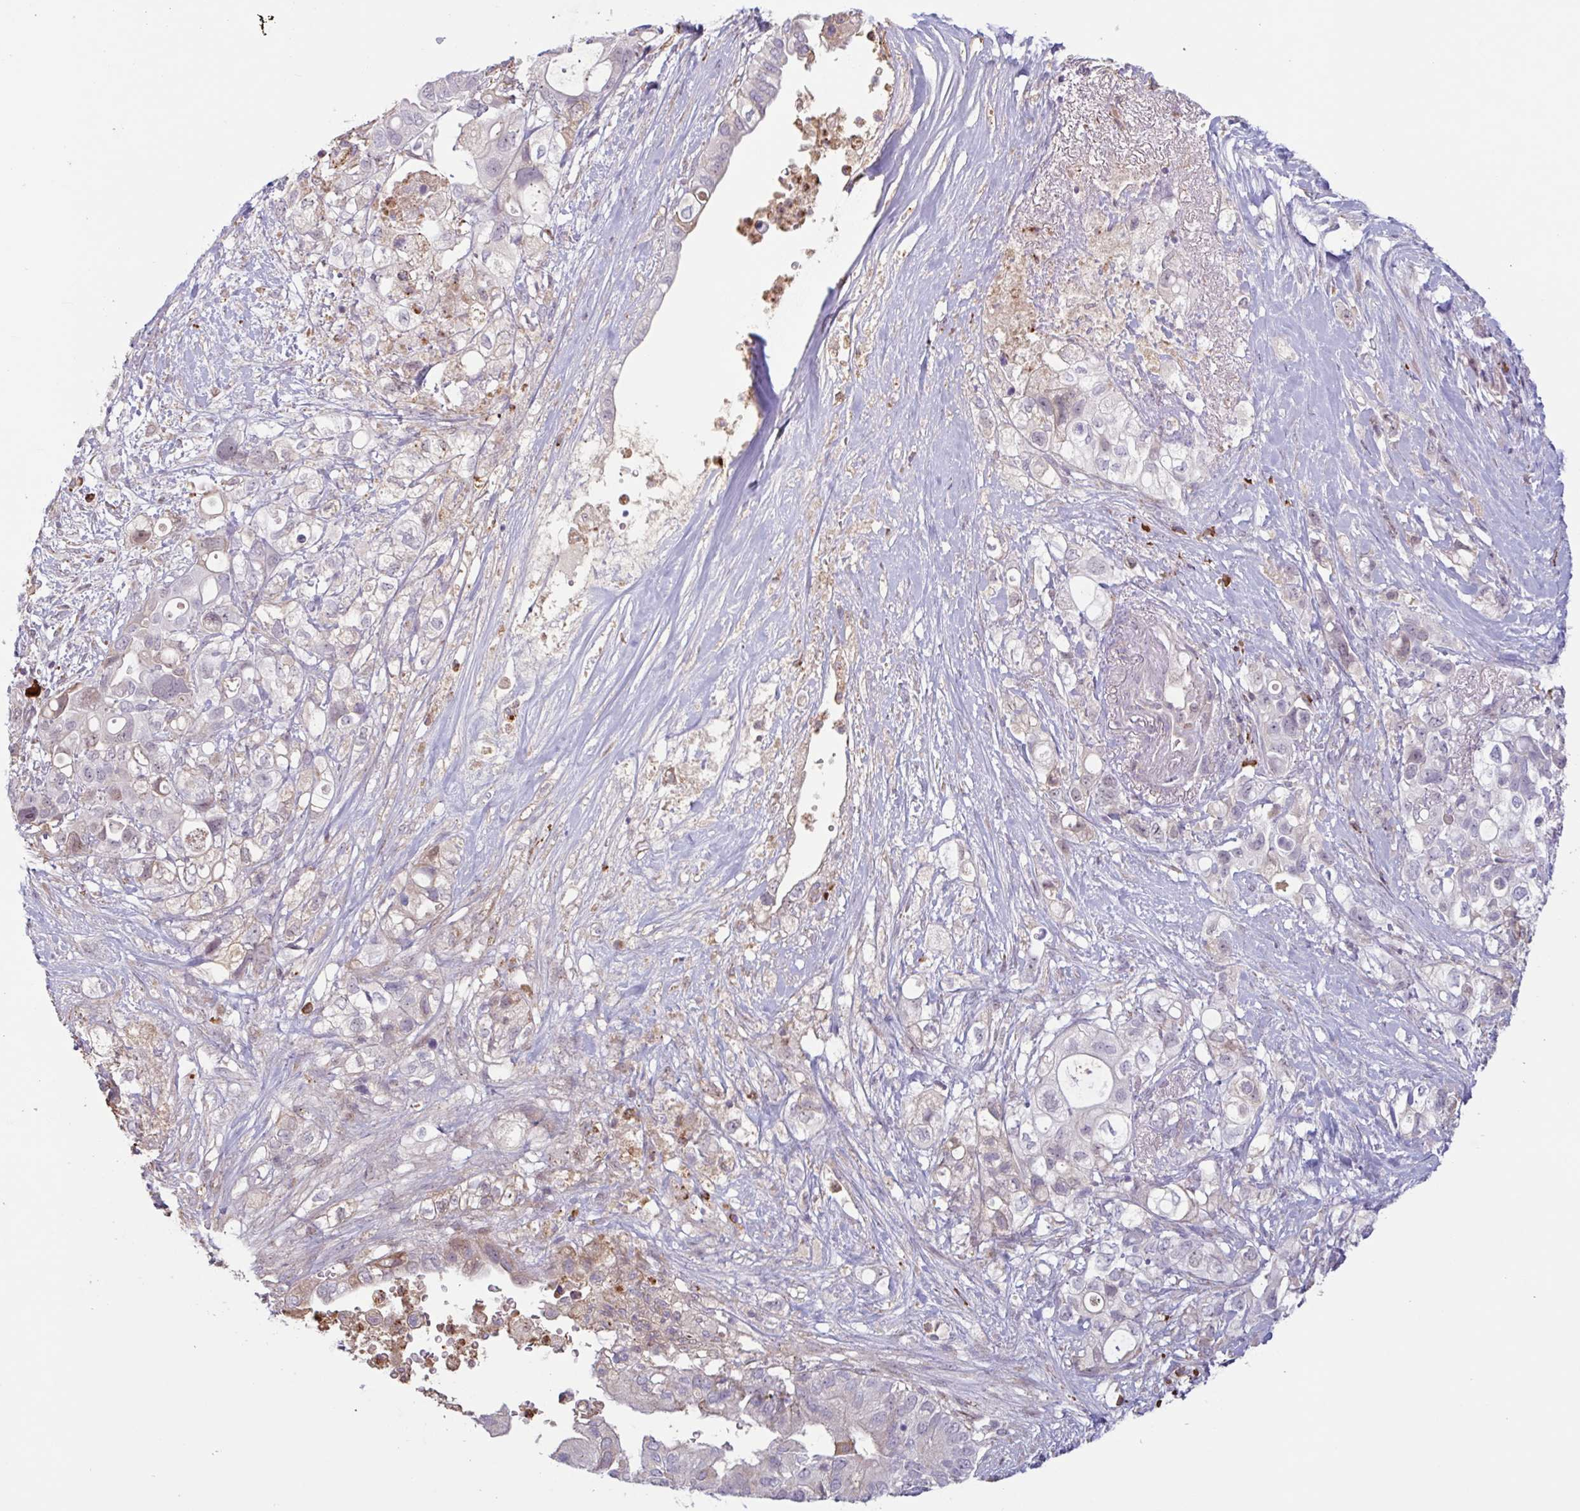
{"staining": {"intensity": "moderate", "quantity": "<25%", "location": "nuclear"}, "tissue": "pancreatic cancer", "cell_type": "Tumor cells", "image_type": "cancer", "snomed": [{"axis": "morphology", "description": "Adenocarcinoma, NOS"}, {"axis": "topography", "description": "Pancreas"}], "caption": "Immunohistochemistry photomicrograph of pancreatic cancer stained for a protein (brown), which displays low levels of moderate nuclear positivity in approximately <25% of tumor cells.", "gene": "TAF1D", "patient": {"sex": "female", "age": 72}}